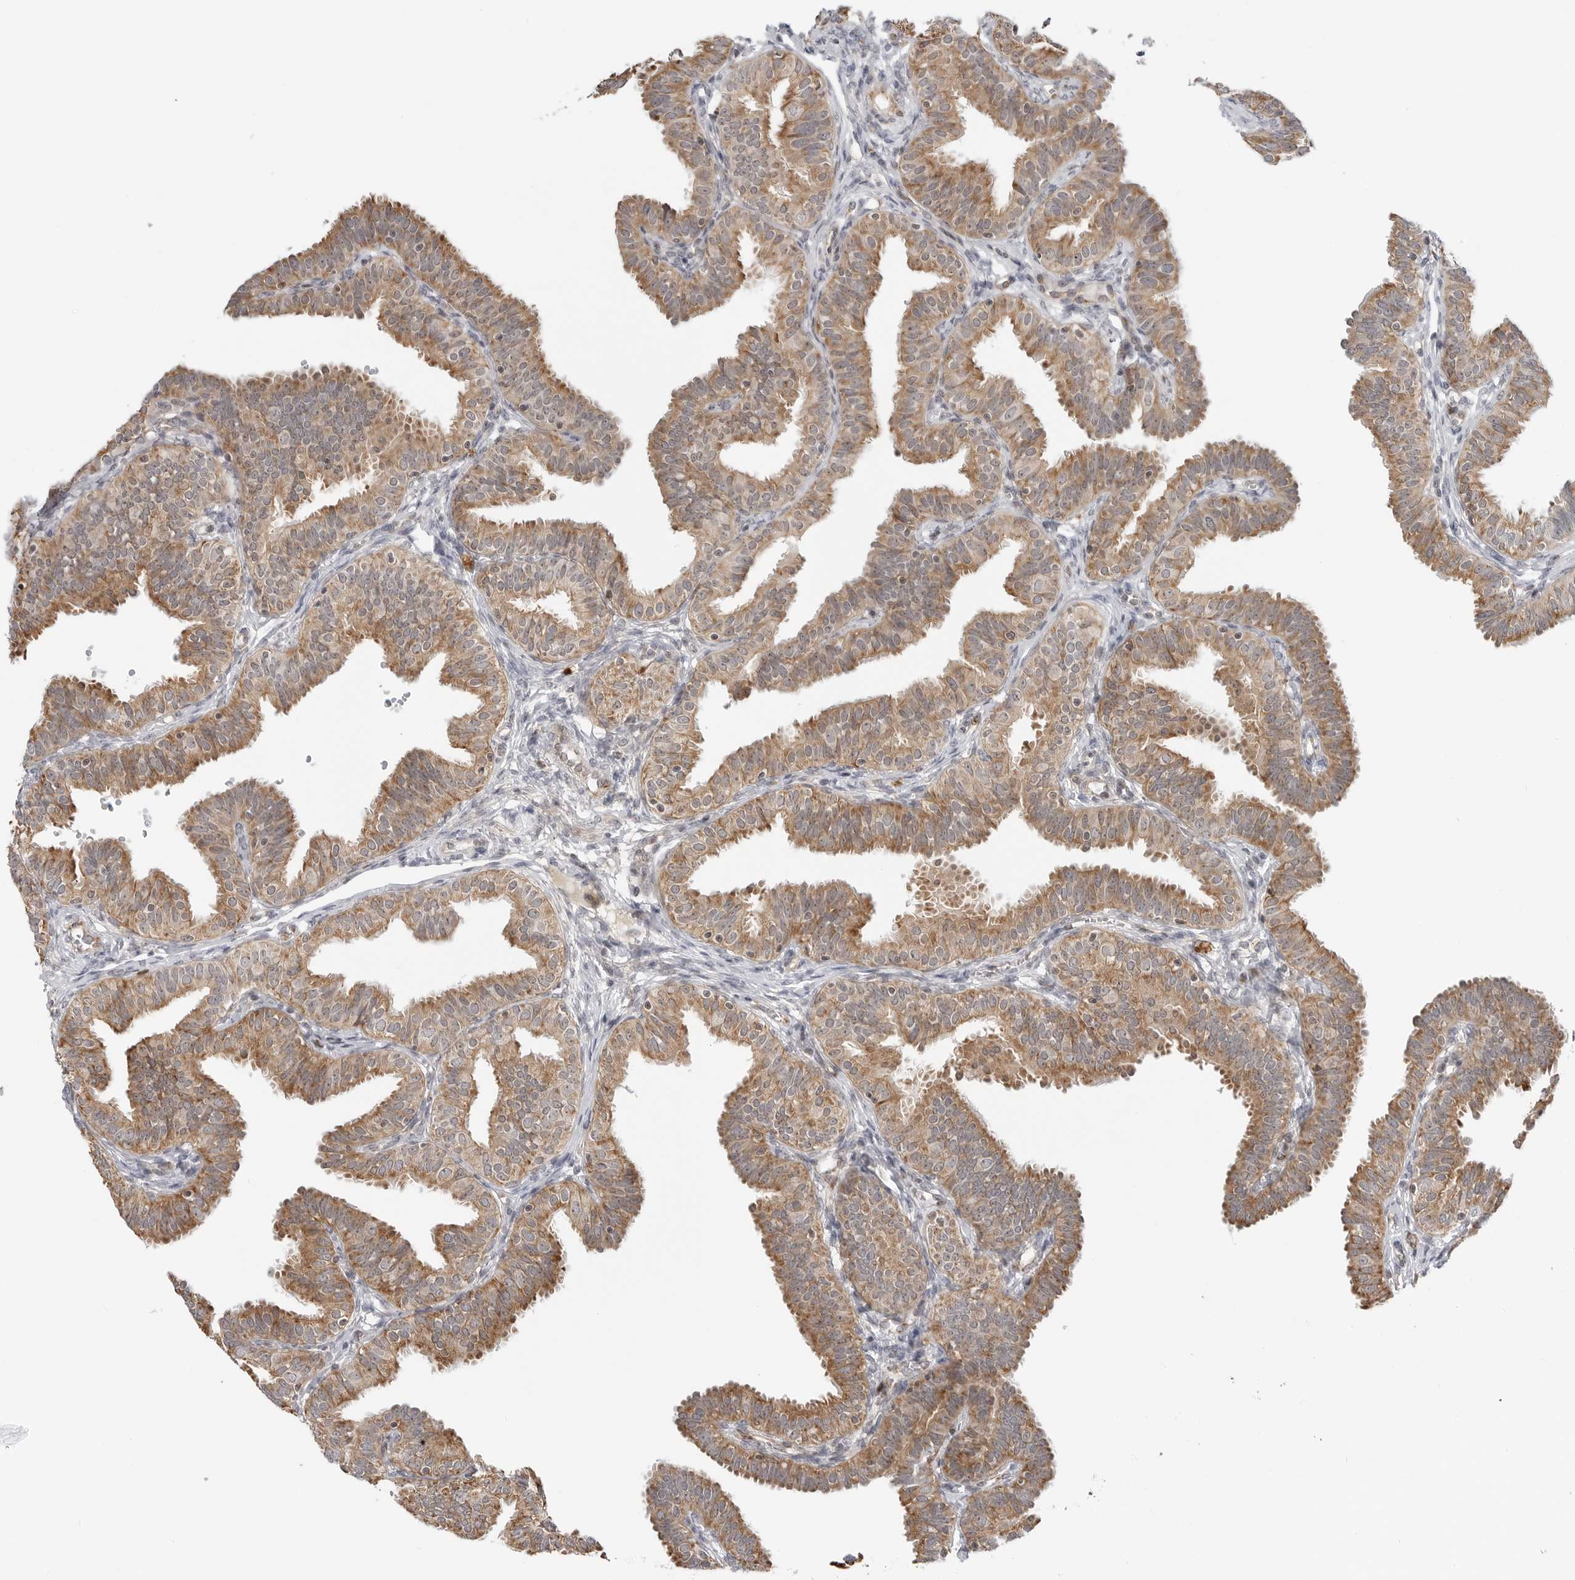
{"staining": {"intensity": "moderate", "quantity": "25%-75%", "location": "cytoplasmic/membranous"}, "tissue": "fallopian tube", "cell_type": "Glandular cells", "image_type": "normal", "snomed": [{"axis": "morphology", "description": "Normal tissue, NOS"}, {"axis": "topography", "description": "Fallopian tube"}], "caption": "Moderate cytoplasmic/membranous positivity is appreciated in about 25%-75% of glandular cells in normal fallopian tube. The protein is shown in brown color, while the nuclei are stained blue.", "gene": "PEX2", "patient": {"sex": "female", "age": 35}}